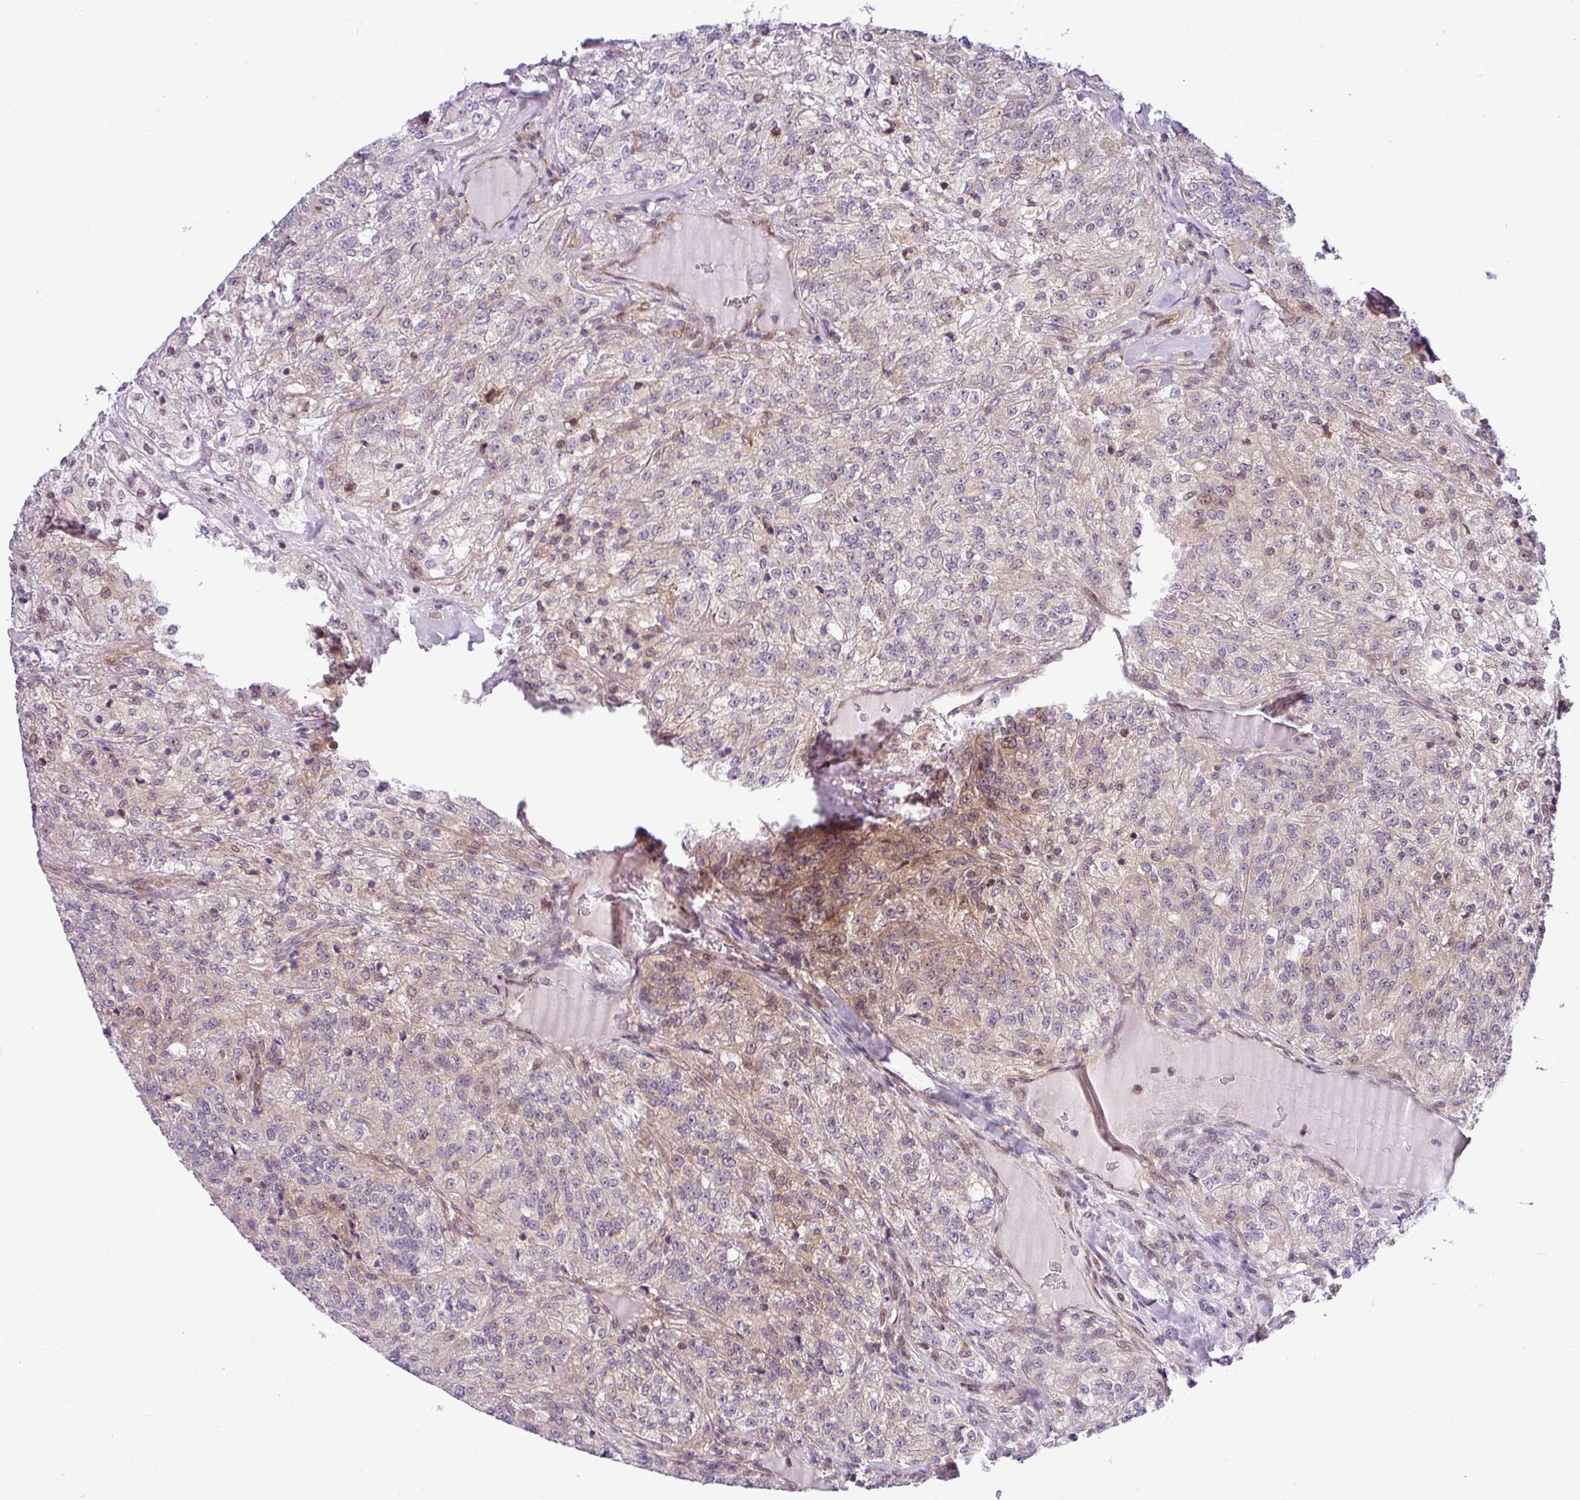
{"staining": {"intensity": "weak", "quantity": "25%-75%", "location": "cytoplasmic/membranous"}, "tissue": "renal cancer", "cell_type": "Tumor cells", "image_type": "cancer", "snomed": [{"axis": "morphology", "description": "Adenocarcinoma, NOS"}, {"axis": "topography", "description": "Kidney"}], "caption": "Renal cancer was stained to show a protein in brown. There is low levels of weak cytoplasmic/membranous expression in about 25%-75% of tumor cells.", "gene": "NDUFB2", "patient": {"sex": "female", "age": 63}}